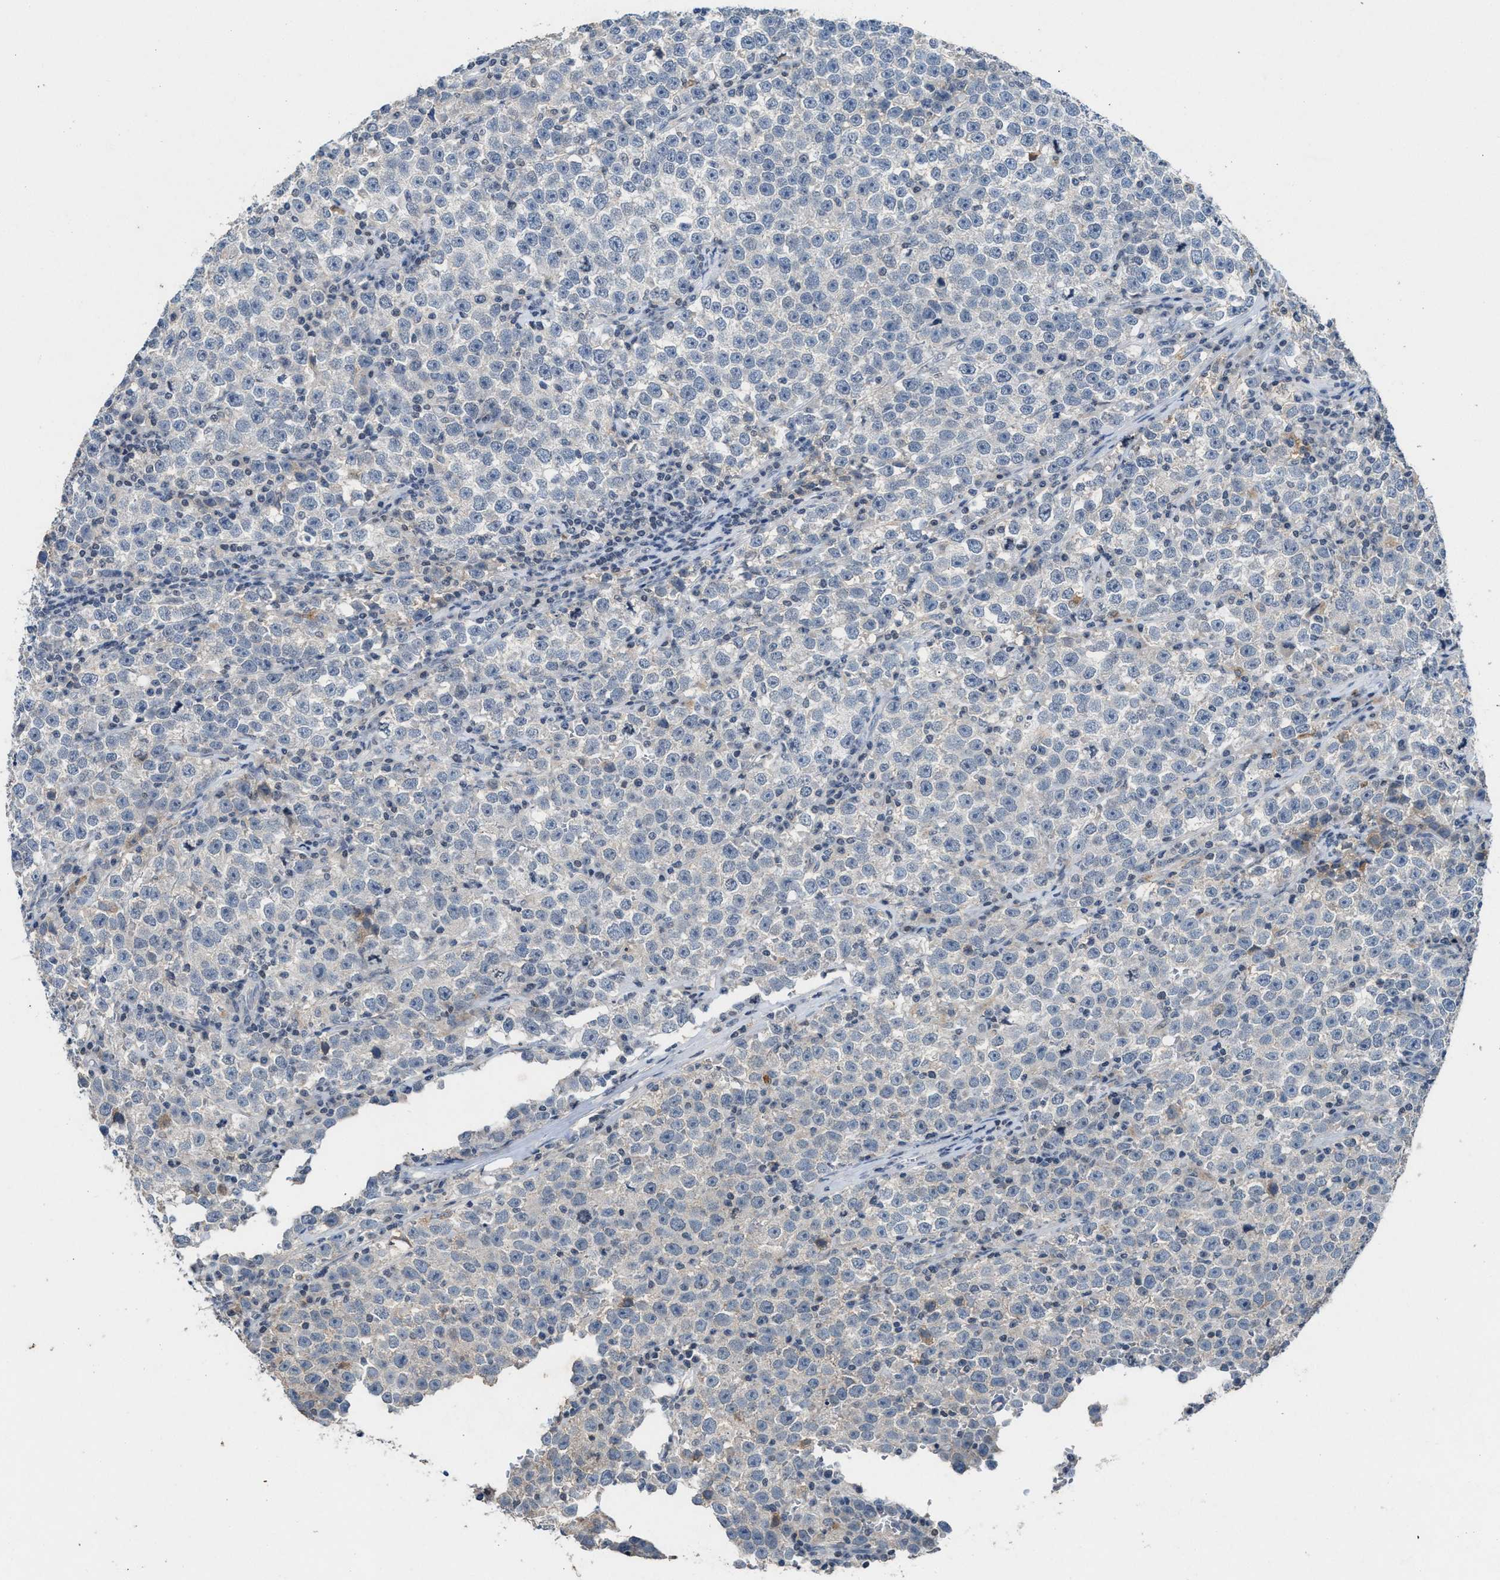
{"staining": {"intensity": "negative", "quantity": "none", "location": "none"}, "tissue": "testis cancer", "cell_type": "Tumor cells", "image_type": "cancer", "snomed": [{"axis": "morphology", "description": "Seminoma, NOS"}, {"axis": "topography", "description": "Testis"}], "caption": "DAB (3,3'-diaminobenzidine) immunohistochemical staining of testis seminoma reveals no significant staining in tumor cells. (DAB (3,3'-diaminobenzidine) immunohistochemistry with hematoxylin counter stain).", "gene": "SLC5A5", "patient": {"sex": "male", "age": 43}}